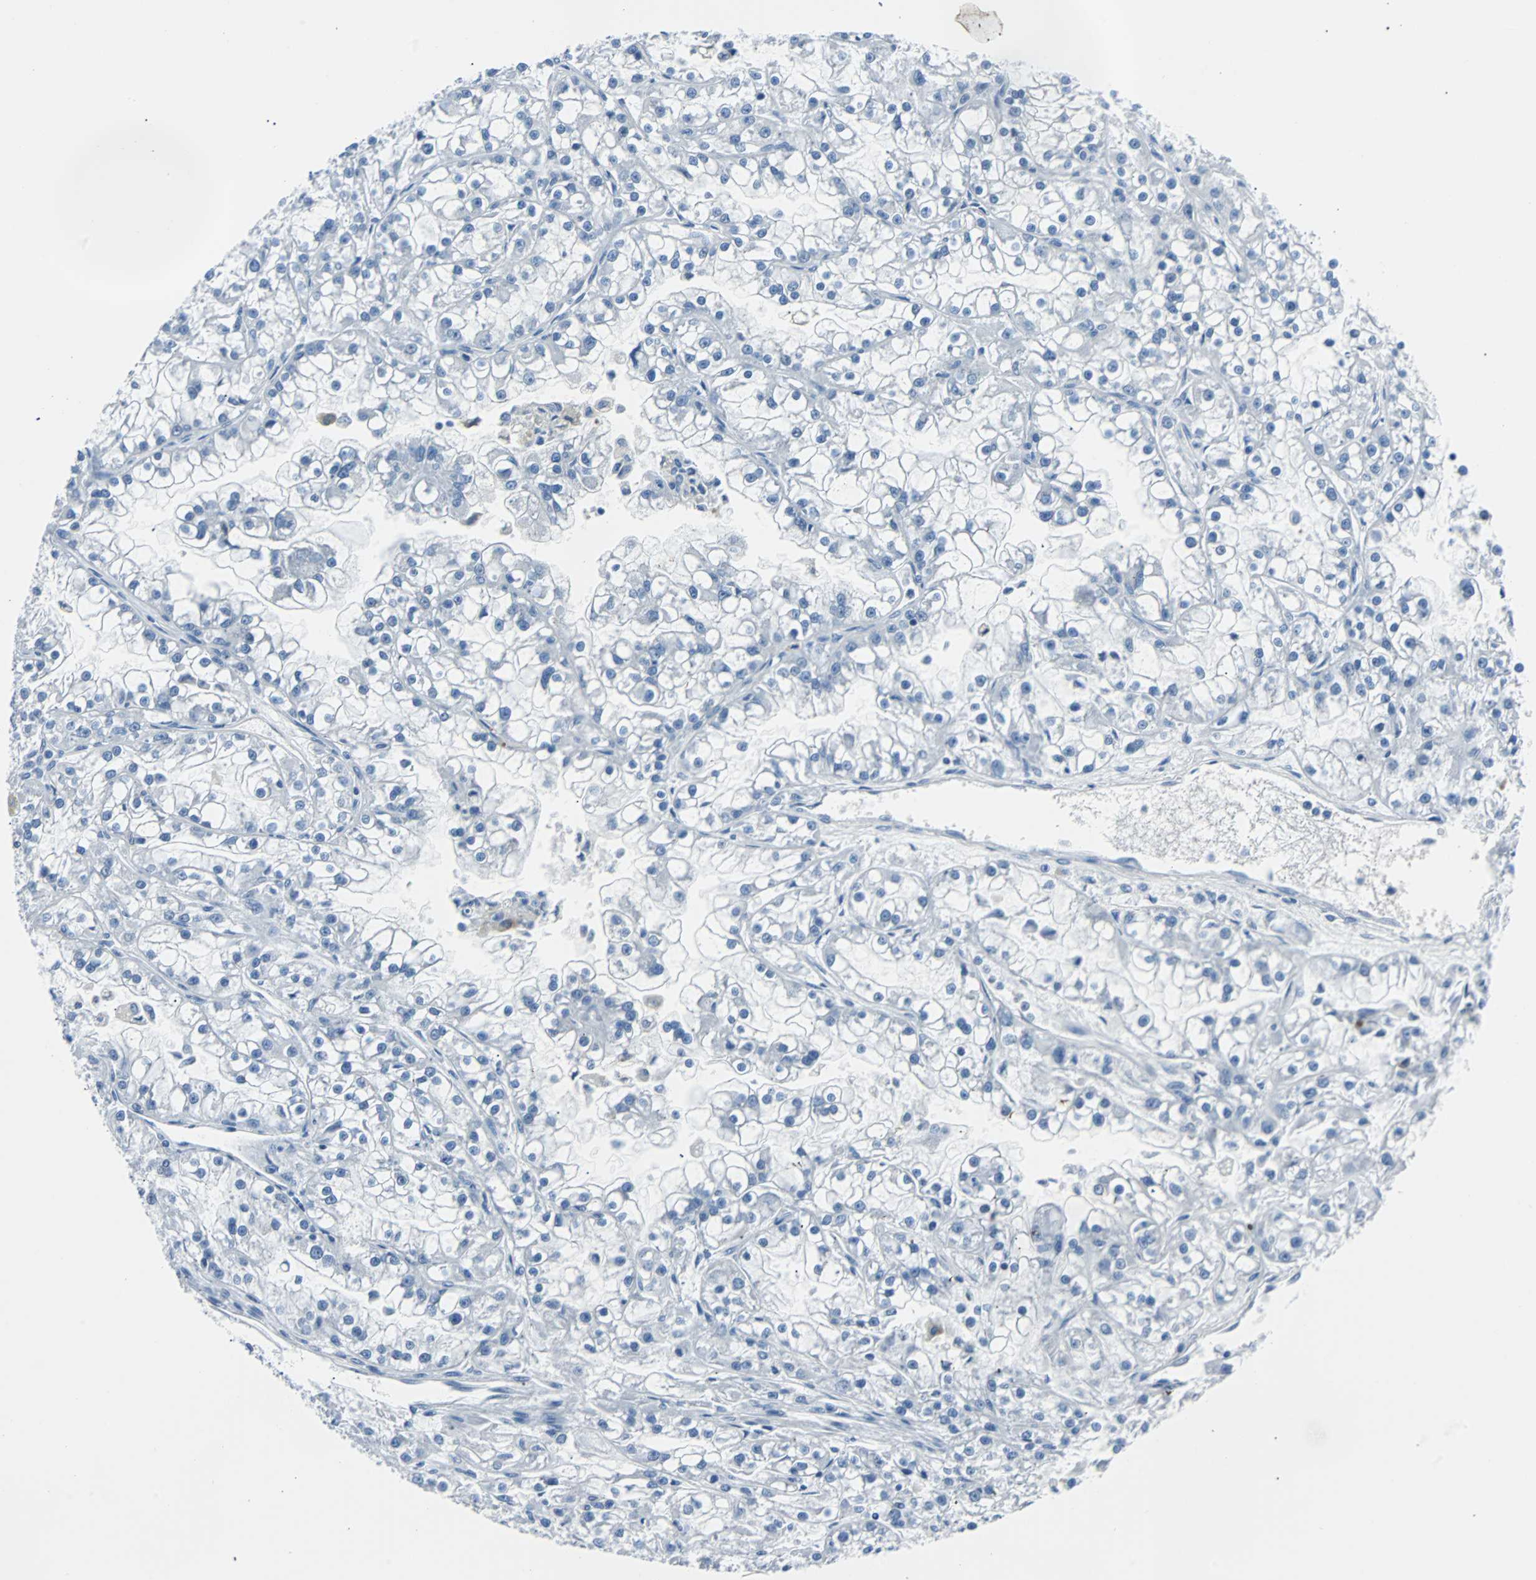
{"staining": {"intensity": "negative", "quantity": "none", "location": "none"}, "tissue": "renal cancer", "cell_type": "Tumor cells", "image_type": "cancer", "snomed": [{"axis": "morphology", "description": "Adenocarcinoma, NOS"}, {"axis": "topography", "description": "Kidney"}], "caption": "Immunohistochemical staining of human renal cancer demonstrates no significant expression in tumor cells.", "gene": "RASA1", "patient": {"sex": "female", "age": 52}}